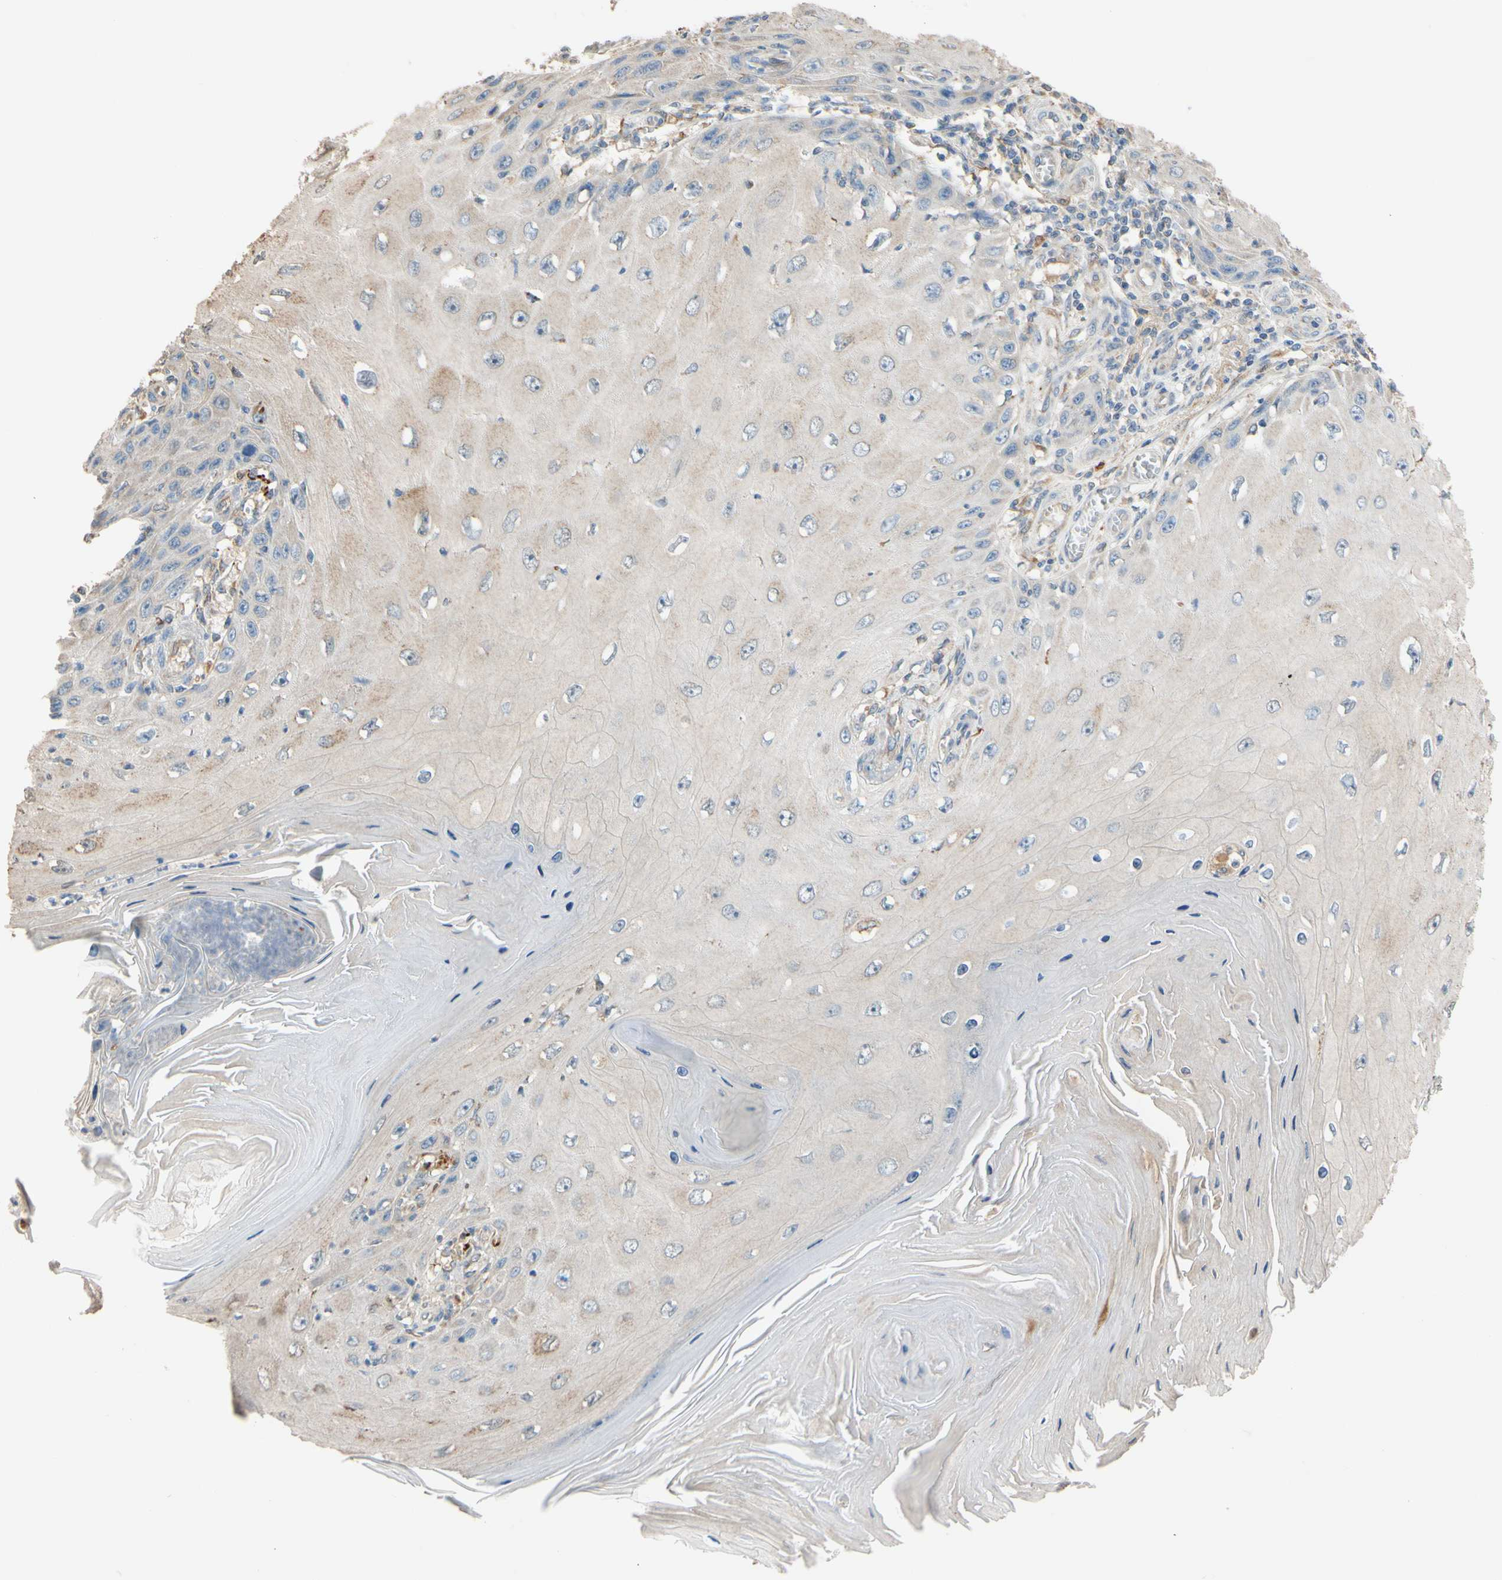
{"staining": {"intensity": "weak", "quantity": ">75%", "location": "cytoplasmic/membranous"}, "tissue": "skin cancer", "cell_type": "Tumor cells", "image_type": "cancer", "snomed": [{"axis": "morphology", "description": "Squamous cell carcinoma, NOS"}, {"axis": "topography", "description": "Skin"}], "caption": "Immunohistochemistry (IHC) (DAB (3,3'-diaminobenzidine)) staining of human skin cancer reveals weak cytoplasmic/membranous protein expression in approximately >75% of tumor cells.", "gene": "ALDH1A2", "patient": {"sex": "female", "age": 73}}